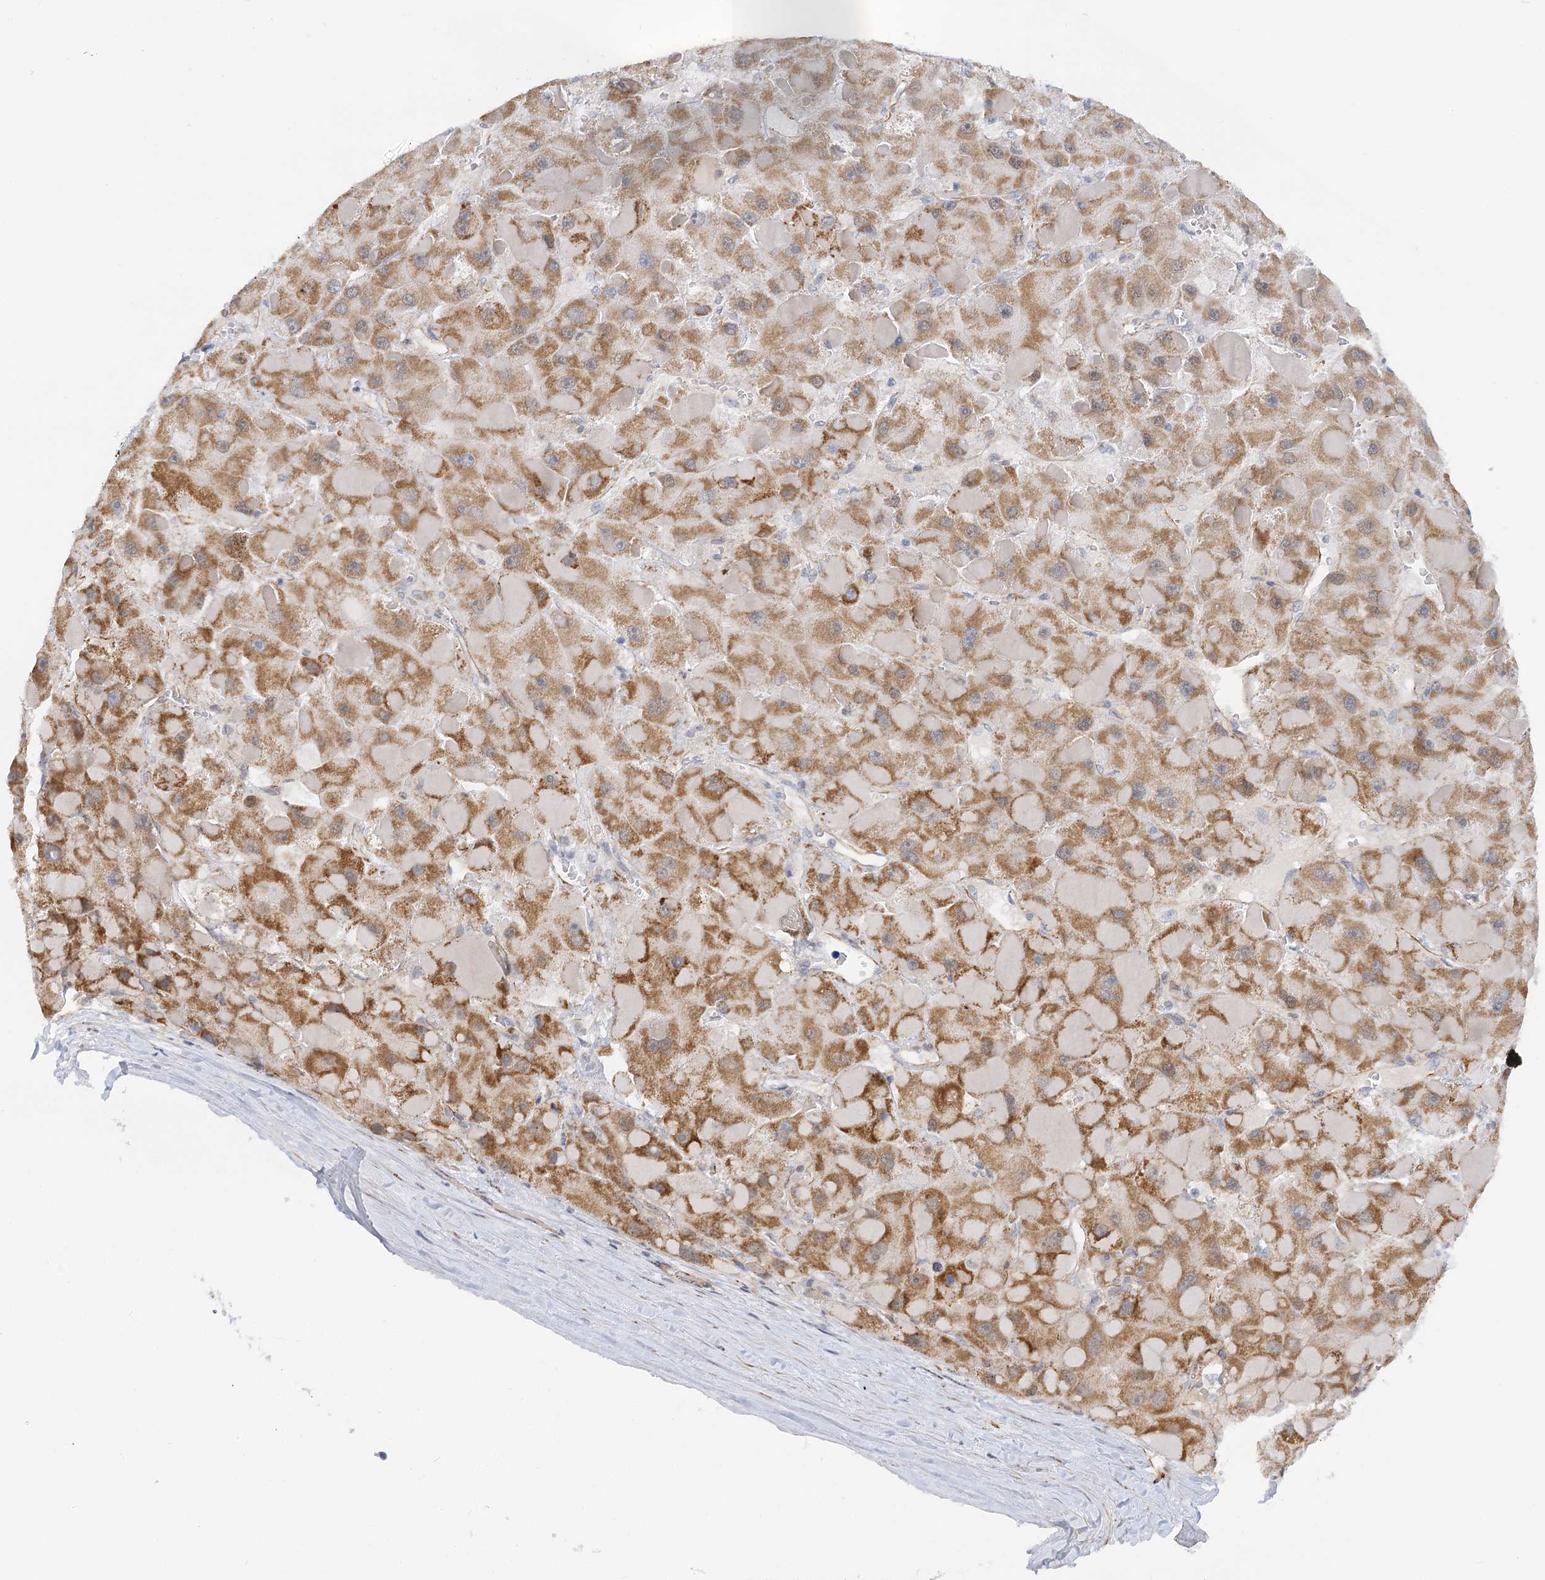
{"staining": {"intensity": "moderate", "quantity": "25%-75%", "location": "cytoplasmic/membranous,nuclear"}, "tissue": "liver cancer", "cell_type": "Tumor cells", "image_type": "cancer", "snomed": [{"axis": "morphology", "description": "Carcinoma, Hepatocellular, NOS"}, {"axis": "topography", "description": "Liver"}], "caption": "Protein staining by immunohistochemistry reveals moderate cytoplasmic/membranous and nuclear staining in approximately 25%-75% of tumor cells in liver hepatocellular carcinoma.", "gene": "NELL2", "patient": {"sex": "female", "age": 73}}